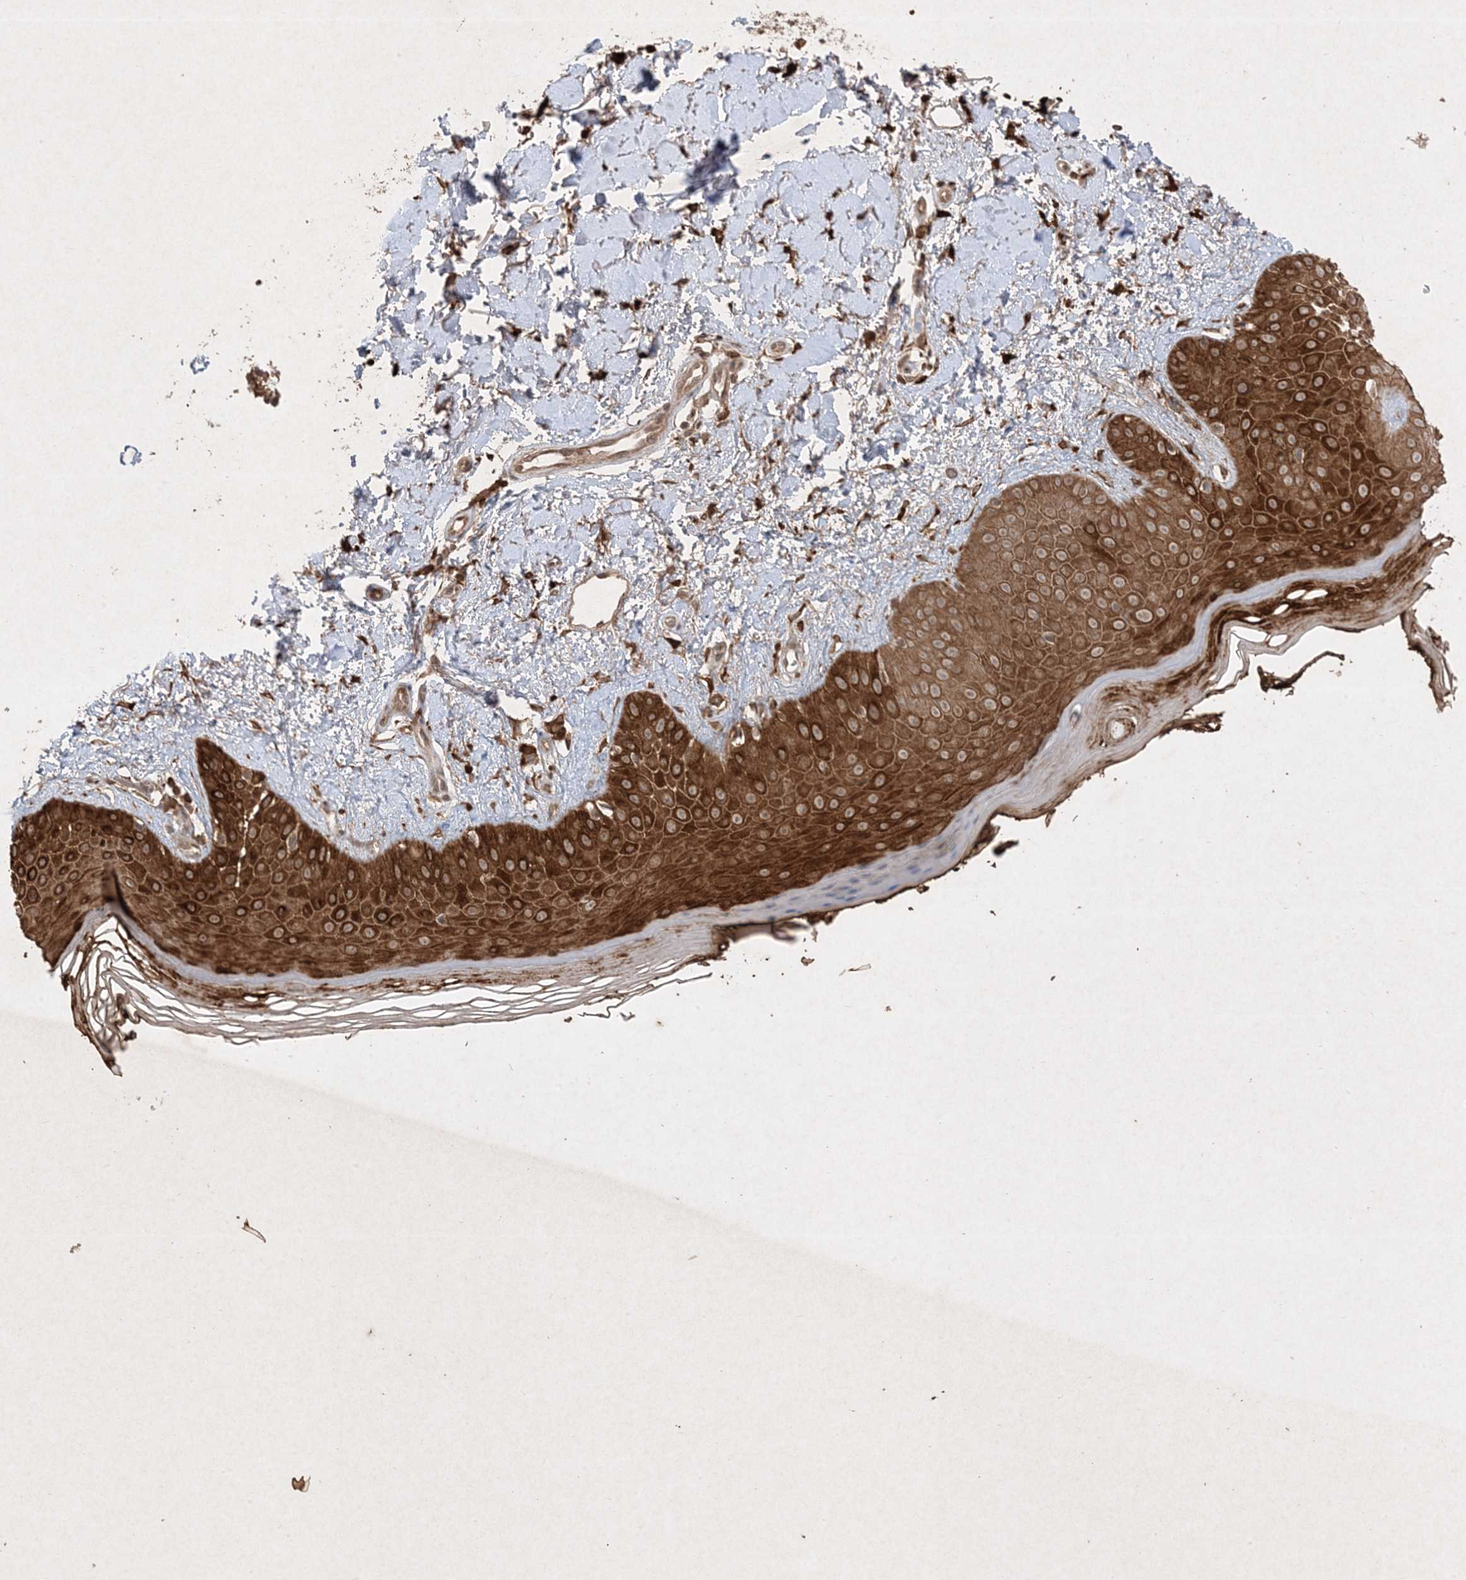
{"staining": {"intensity": "strong", "quantity": ">75%", "location": "cytoplasmic/membranous,nuclear"}, "tissue": "skin", "cell_type": "Fibroblasts", "image_type": "normal", "snomed": [{"axis": "morphology", "description": "Normal tissue, NOS"}, {"axis": "topography", "description": "Skin"}], "caption": "Immunohistochemistry image of normal human skin stained for a protein (brown), which demonstrates high levels of strong cytoplasmic/membranous,nuclear staining in approximately >75% of fibroblasts.", "gene": "PTK6", "patient": {"sex": "female", "age": 64}}